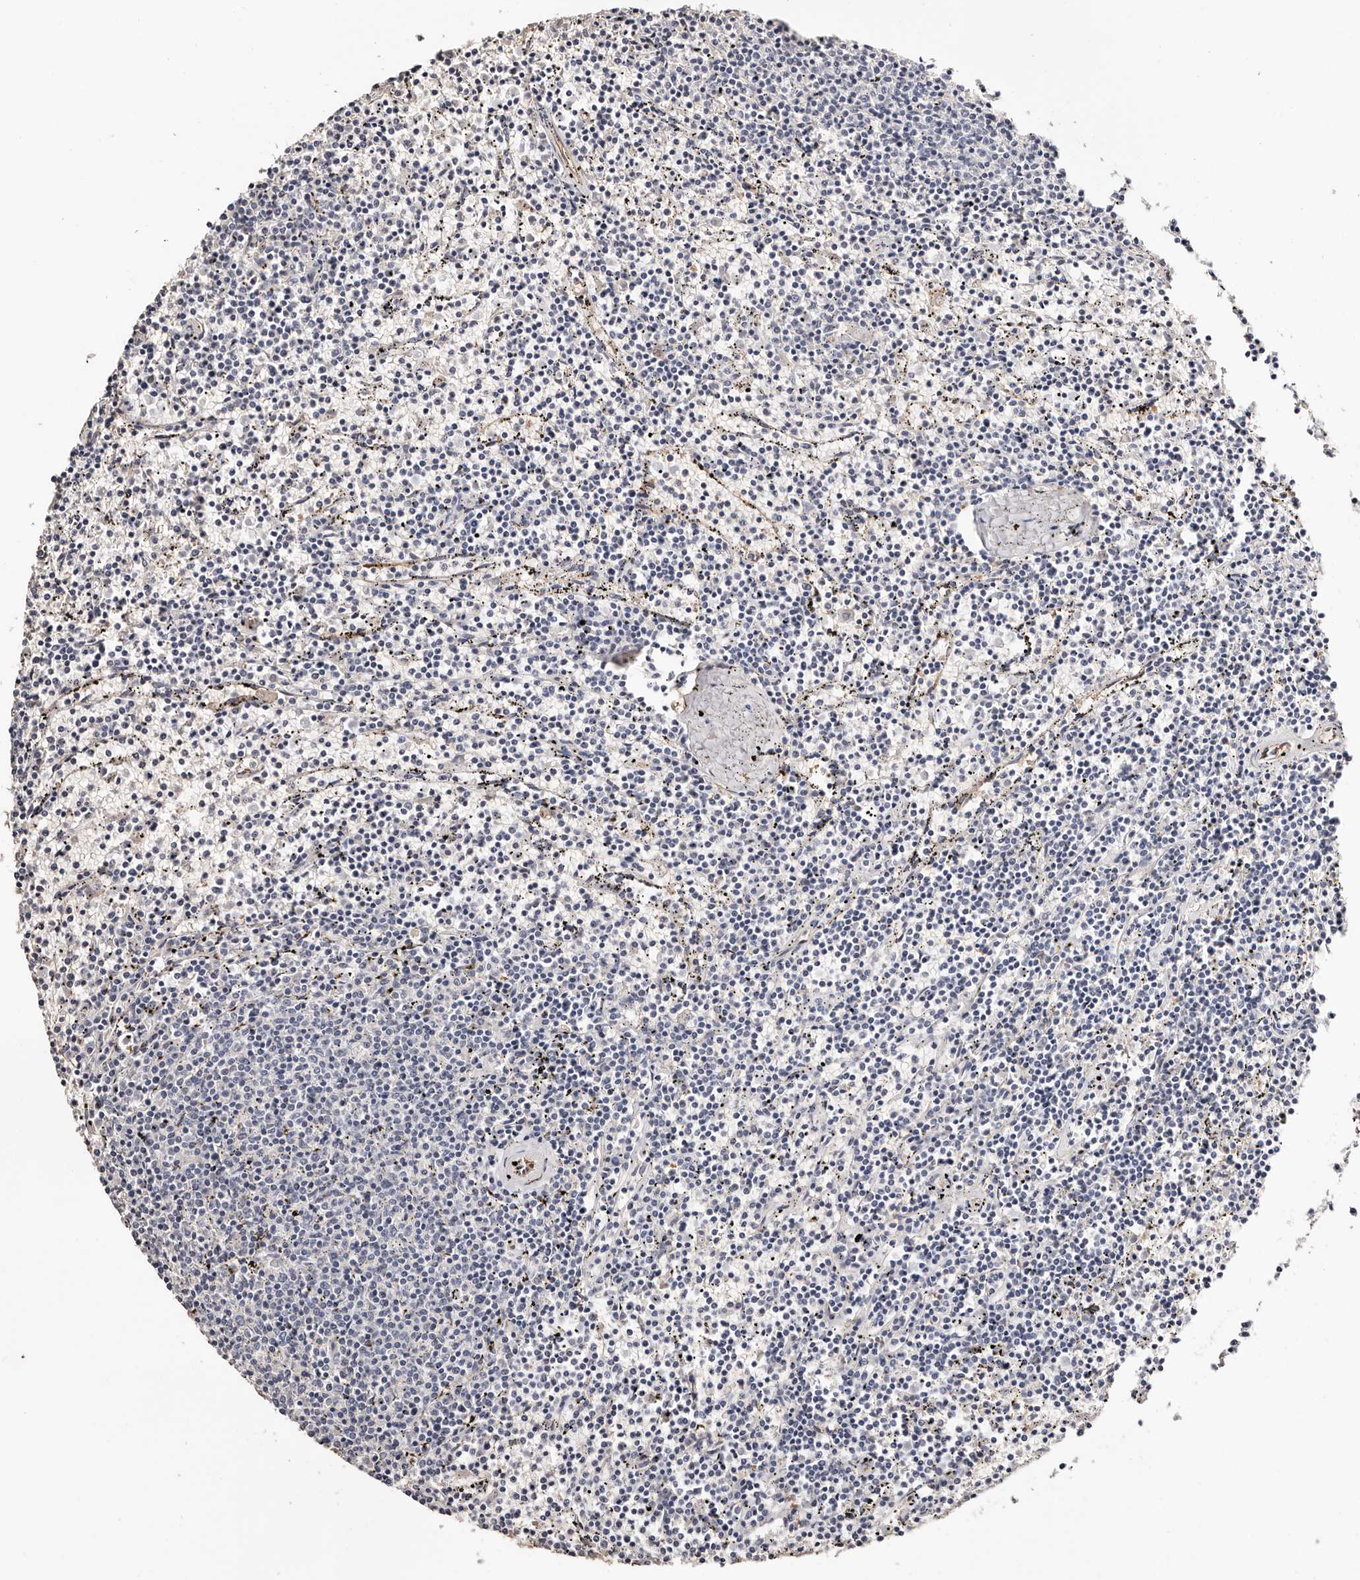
{"staining": {"intensity": "negative", "quantity": "none", "location": "none"}, "tissue": "lymphoma", "cell_type": "Tumor cells", "image_type": "cancer", "snomed": [{"axis": "morphology", "description": "Malignant lymphoma, non-Hodgkin's type, Low grade"}, {"axis": "topography", "description": "Spleen"}], "caption": "Tumor cells are negative for protein expression in human malignant lymphoma, non-Hodgkin's type (low-grade).", "gene": "TGM2", "patient": {"sex": "female", "age": 50}}